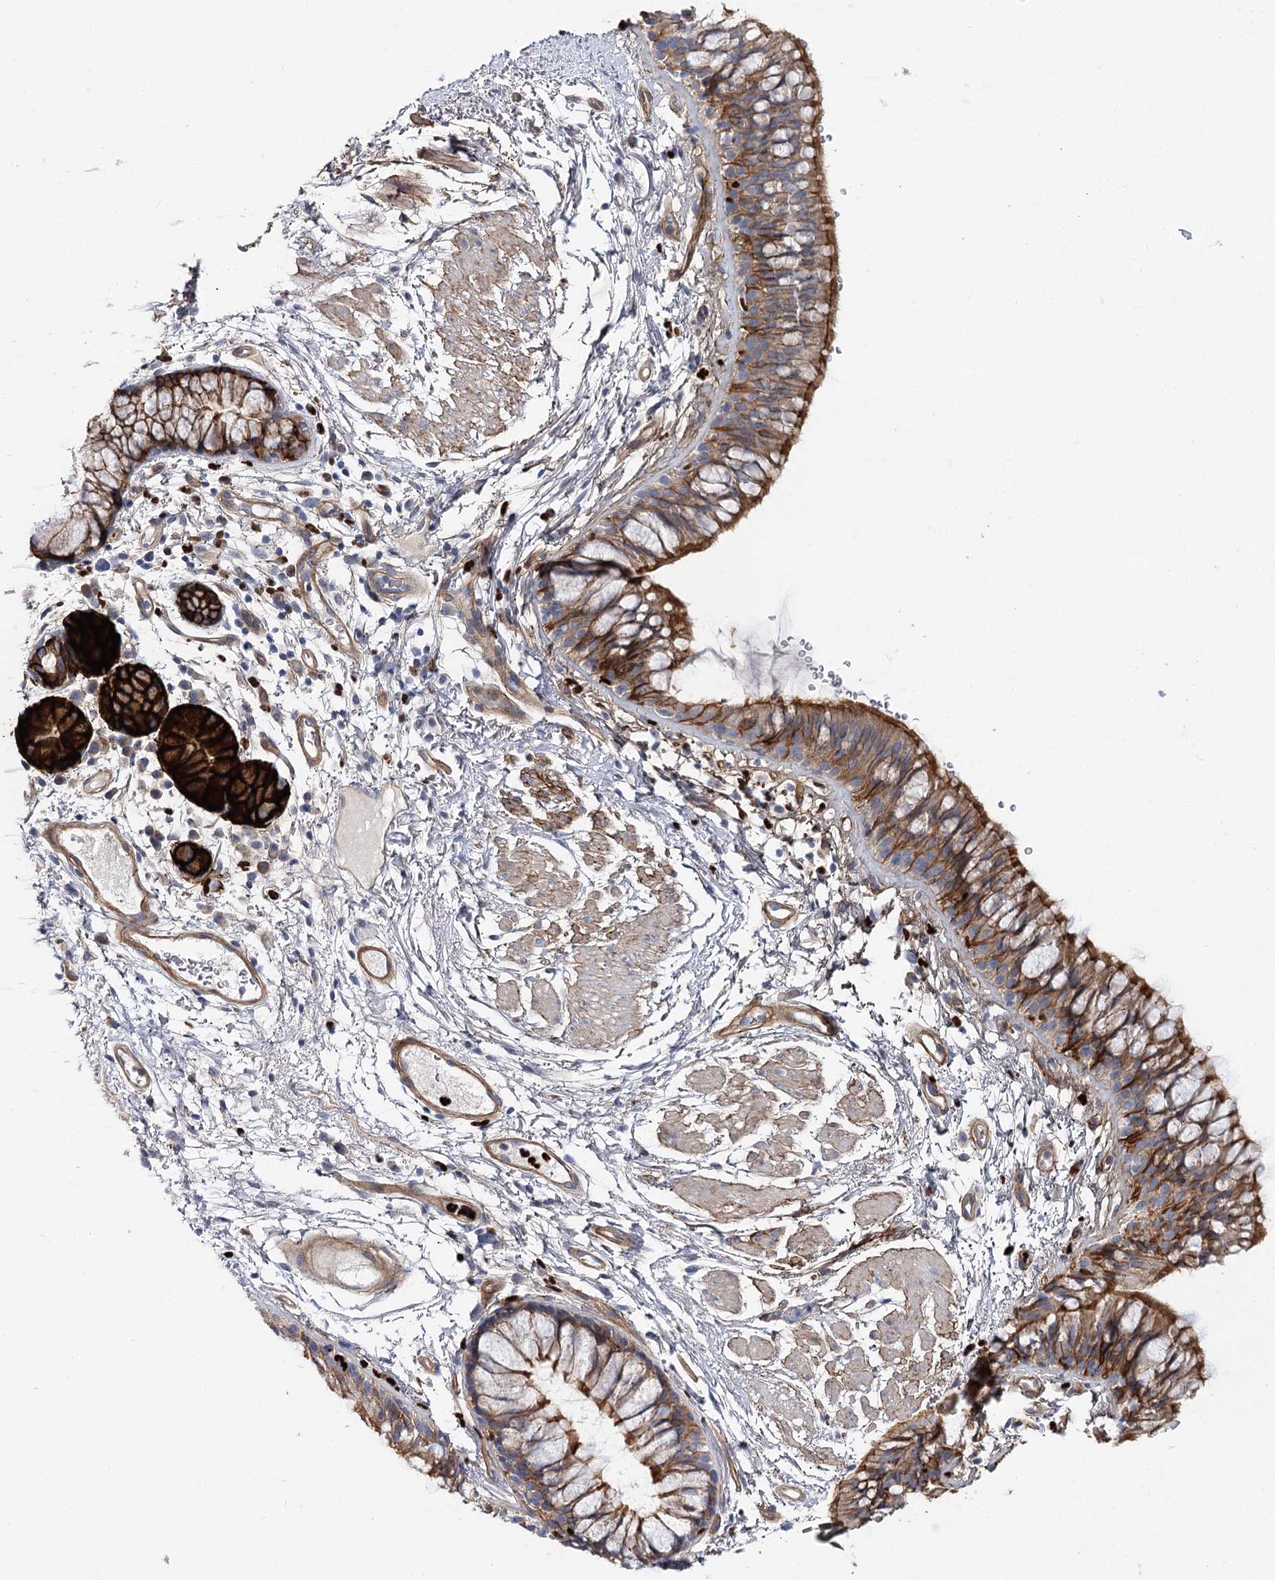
{"staining": {"intensity": "moderate", "quantity": "25%-75%", "location": "cytoplasmic/membranous"}, "tissue": "bronchus", "cell_type": "Respiratory epithelial cells", "image_type": "normal", "snomed": [{"axis": "morphology", "description": "Normal tissue, NOS"}, {"axis": "topography", "description": "Cartilage tissue"}, {"axis": "topography", "description": "Bronchus"}], "caption": "Immunohistochemical staining of normal human bronchus demonstrates medium levels of moderate cytoplasmic/membranous expression in approximately 25%-75% of respiratory epithelial cells. (DAB IHC, brown staining for protein, blue staining for nuclei).", "gene": "C11orf52", "patient": {"sex": "female", "age": 73}}